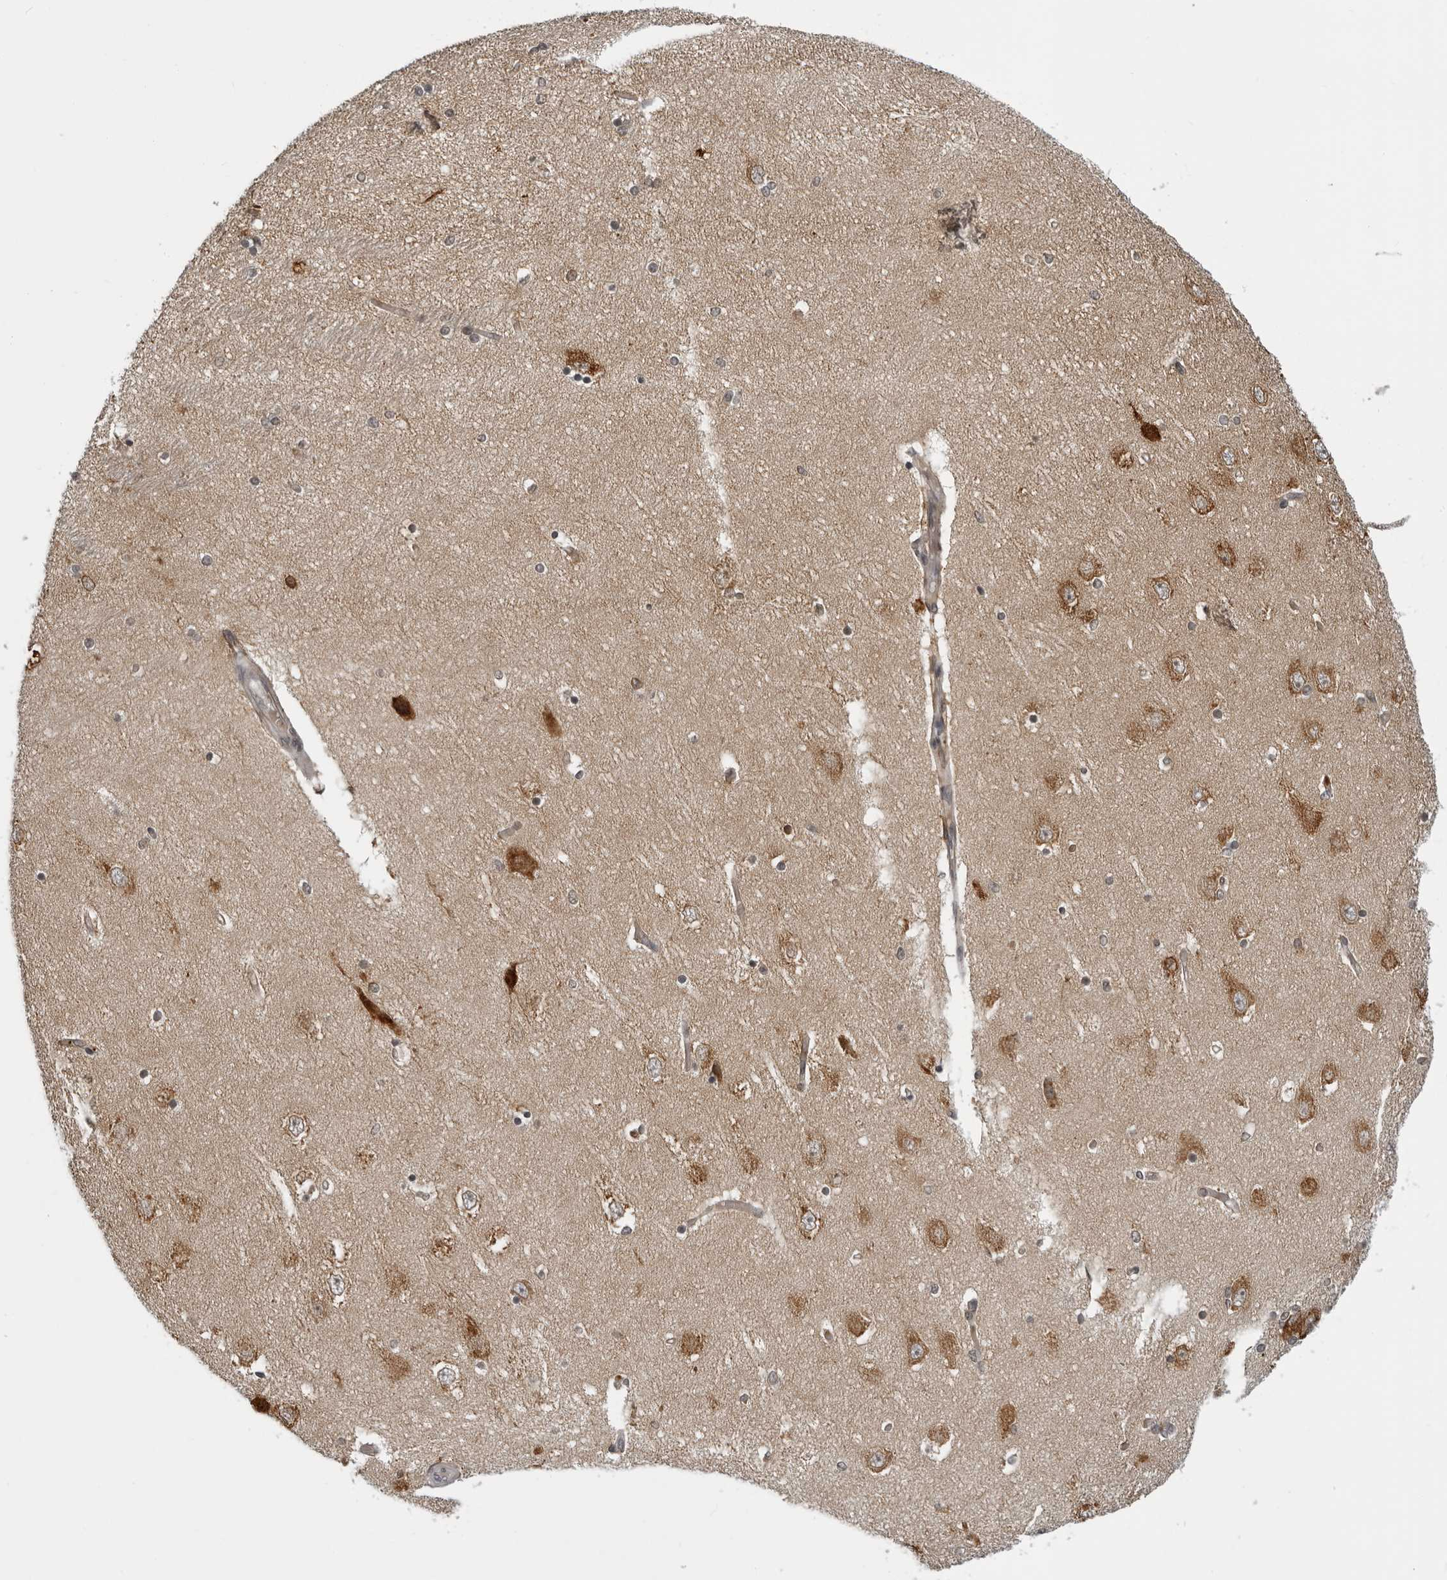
{"staining": {"intensity": "moderate", "quantity": "<25%", "location": "cytoplasmic/membranous"}, "tissue": "hippocampus", "cell_type": "Glial cells", "image_type": "normal", "snomed": [{"axis": "morphology", "description": "Normal tissue, NOS"}, {"axis": "topography", "description": "Hippocampus"}], "caption": "Immunohistochemical staining of unremarkable human hippocampus reveals moderate cytoplasmic/membranous protein positivity in about <25% of glial cells.", "gene": "THOP1", "patient": {"sex": "female", "age": 54}}